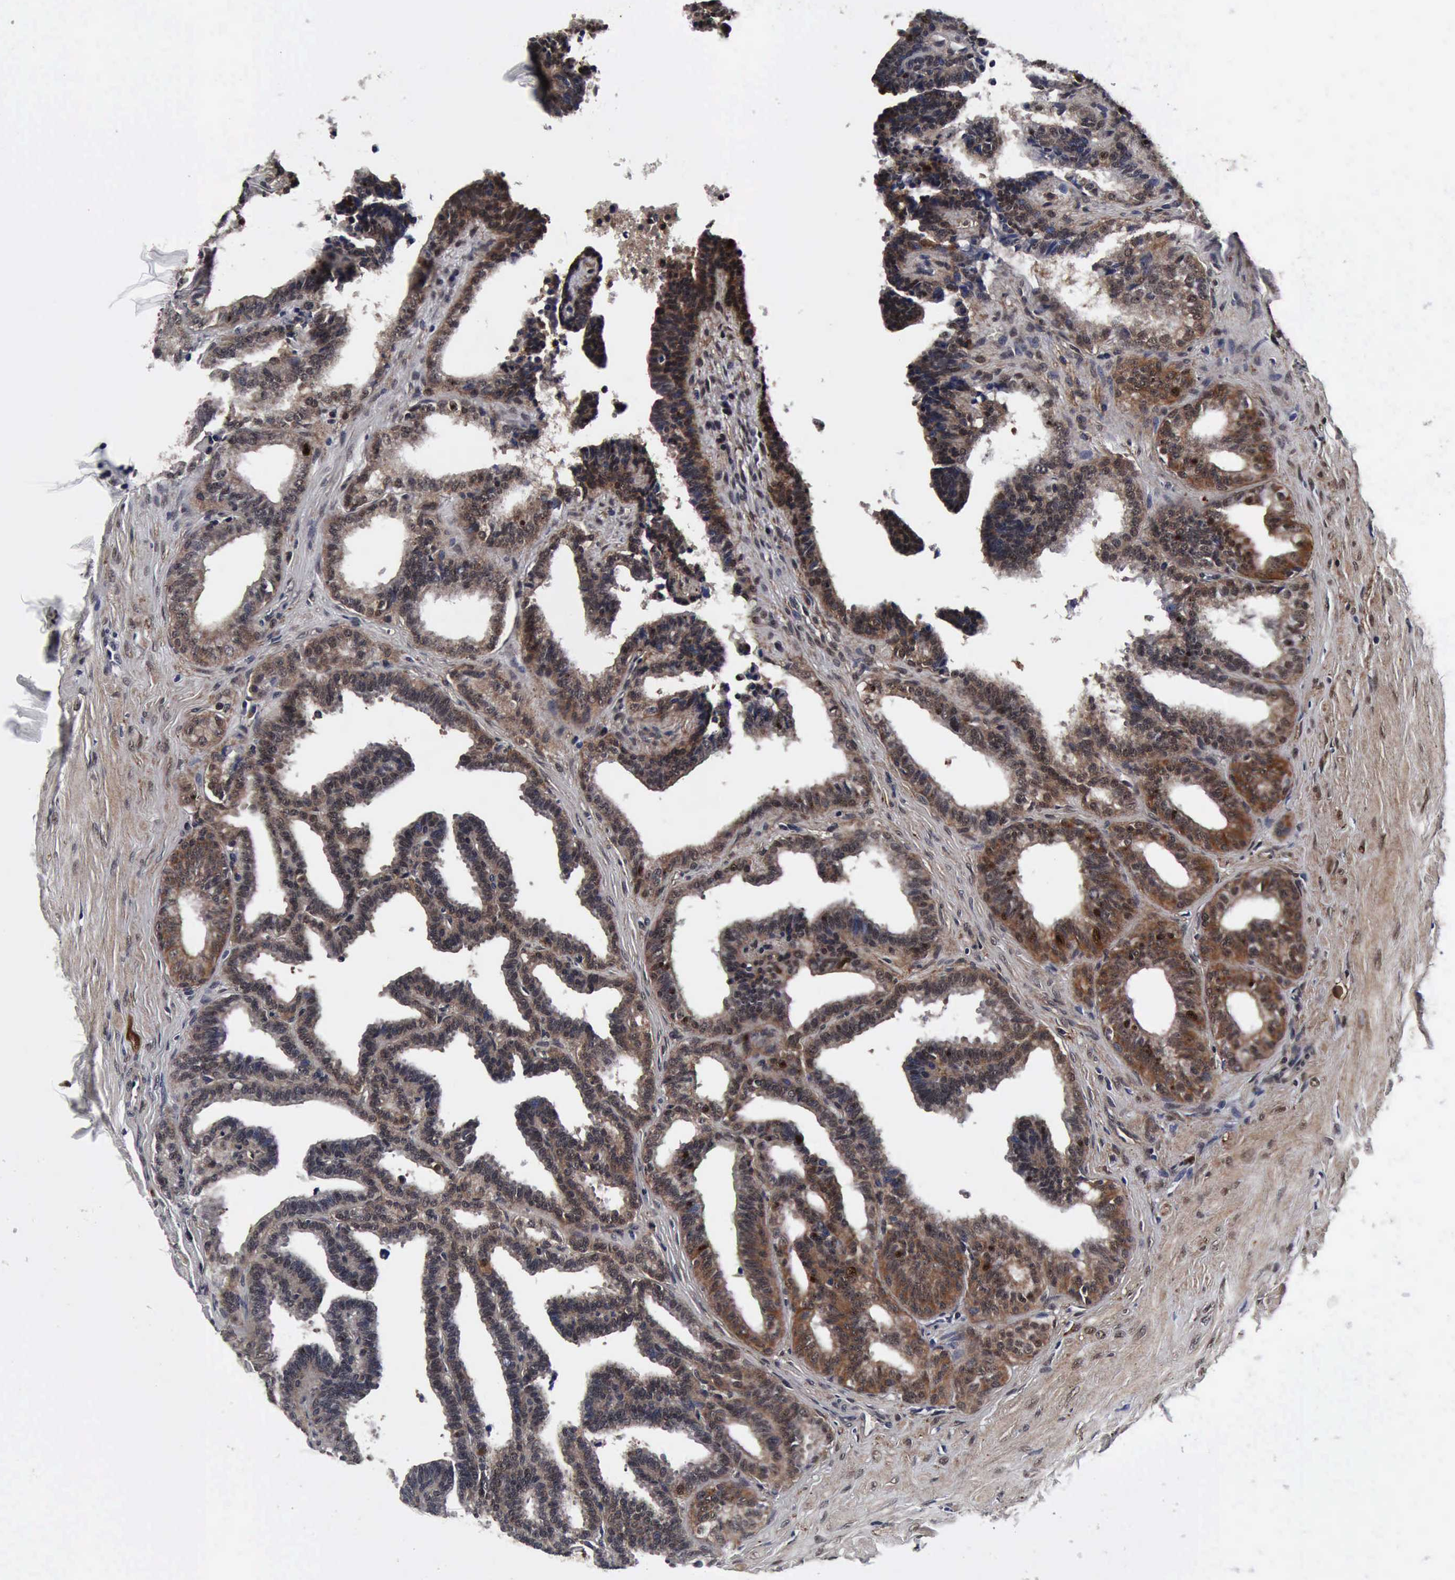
{"staining": {"intensity": "moderate", "quantity": ">75%", "location": "cytoplasmic/membranous,nuclear"}, "tissue": "seminal vesicle", "cell_type": "Glandular cells", "image_type": "normal", "snomed": [{"axis": "morphology", "description": "Normal tissue, NOS"}, {"axis": "topography", "description": "Seminal veicle"}], "caption": "Immunohistochemistry of unremarkable human seminal vesicle exhibits medium levels of moderate cytoplasmic/membranous,nuclear staining in approximately >75% of glandular cells. Nuclei are stained in blue.", "gene": "UBC", "patient": {"sex": "male", "age": 26}}